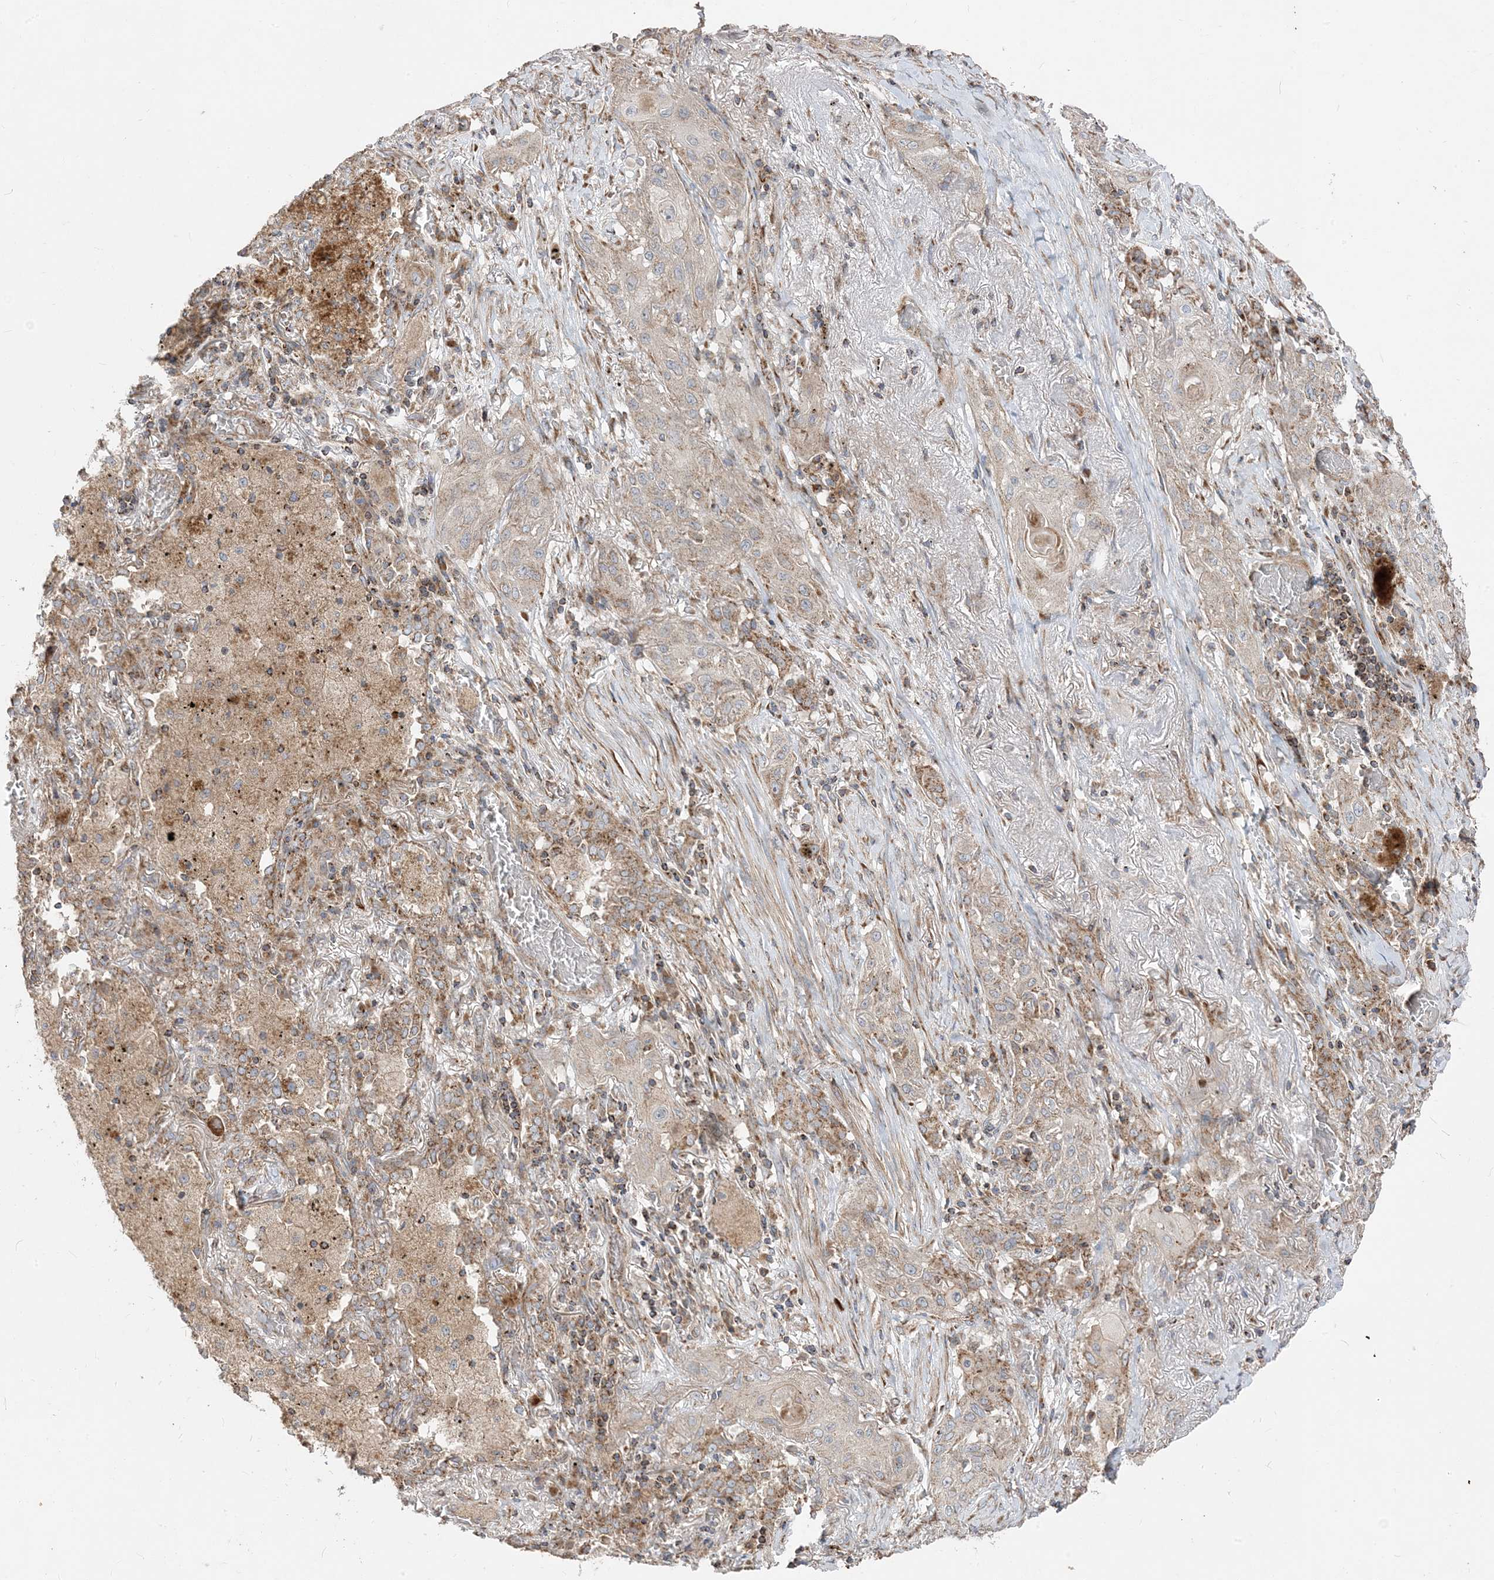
{"staining": {"intensity": "weak", "quantity": "<25%", "location": "cytoplasmic/membranous"}, "tissue": "lung cancer", "cell_type": "Tumor cells", "image_type": "cancer", "snomed": [{"axis": "morphology", "description": "Squamous cell carcinoma, NOS"}, {"axis": "topography", "description": "Lung"}], "caption": "Tumor cells show no significant protein positivity in lung squamous cell carcinoma.", "gene": "AARS2", "patient": {"sex": "female", "age": 47}}